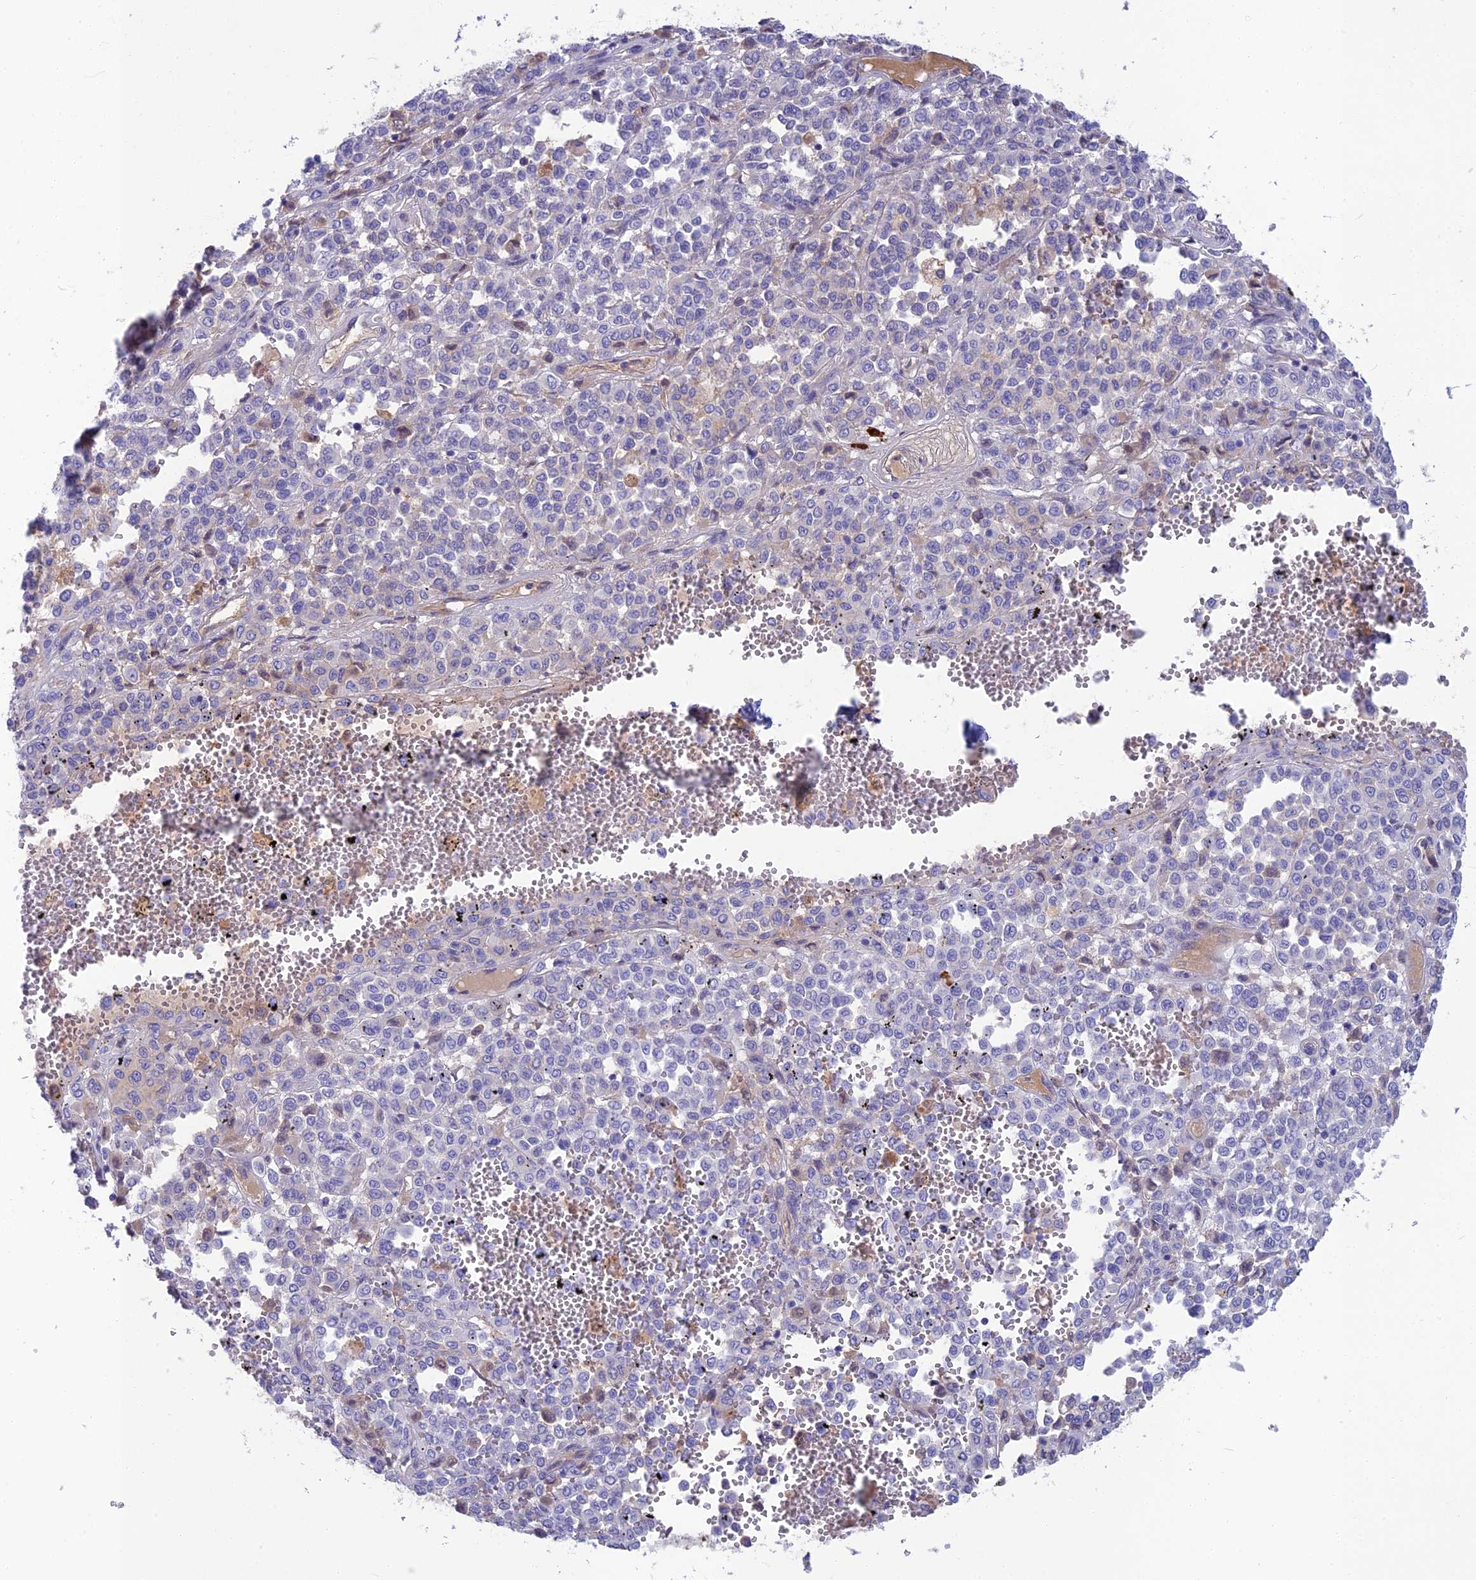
{"staining": {"intensity": "negative", "quantity": "none", "location": "none"}, "tissue": "melanoma", "cell_type": "Tumor cells", "image_type": "cancer", "snomed": [{"axis": "morphology", "description": "Malignant melanoma, Metastatic site"}, {"axis": "topography", "description": "Pancreas"}], "caption": "DAB (3,3'-diaminobenzidine) immunohistochemical staining of malignant melanoma (metastatic site) shows no significant positivity in tumor cells. (Brightfield microscopy of DAB immunohistochemistry (IHC) at high magnification).", "gene": "SNAP91", "patient": {"sex": "female", "age": 30}}